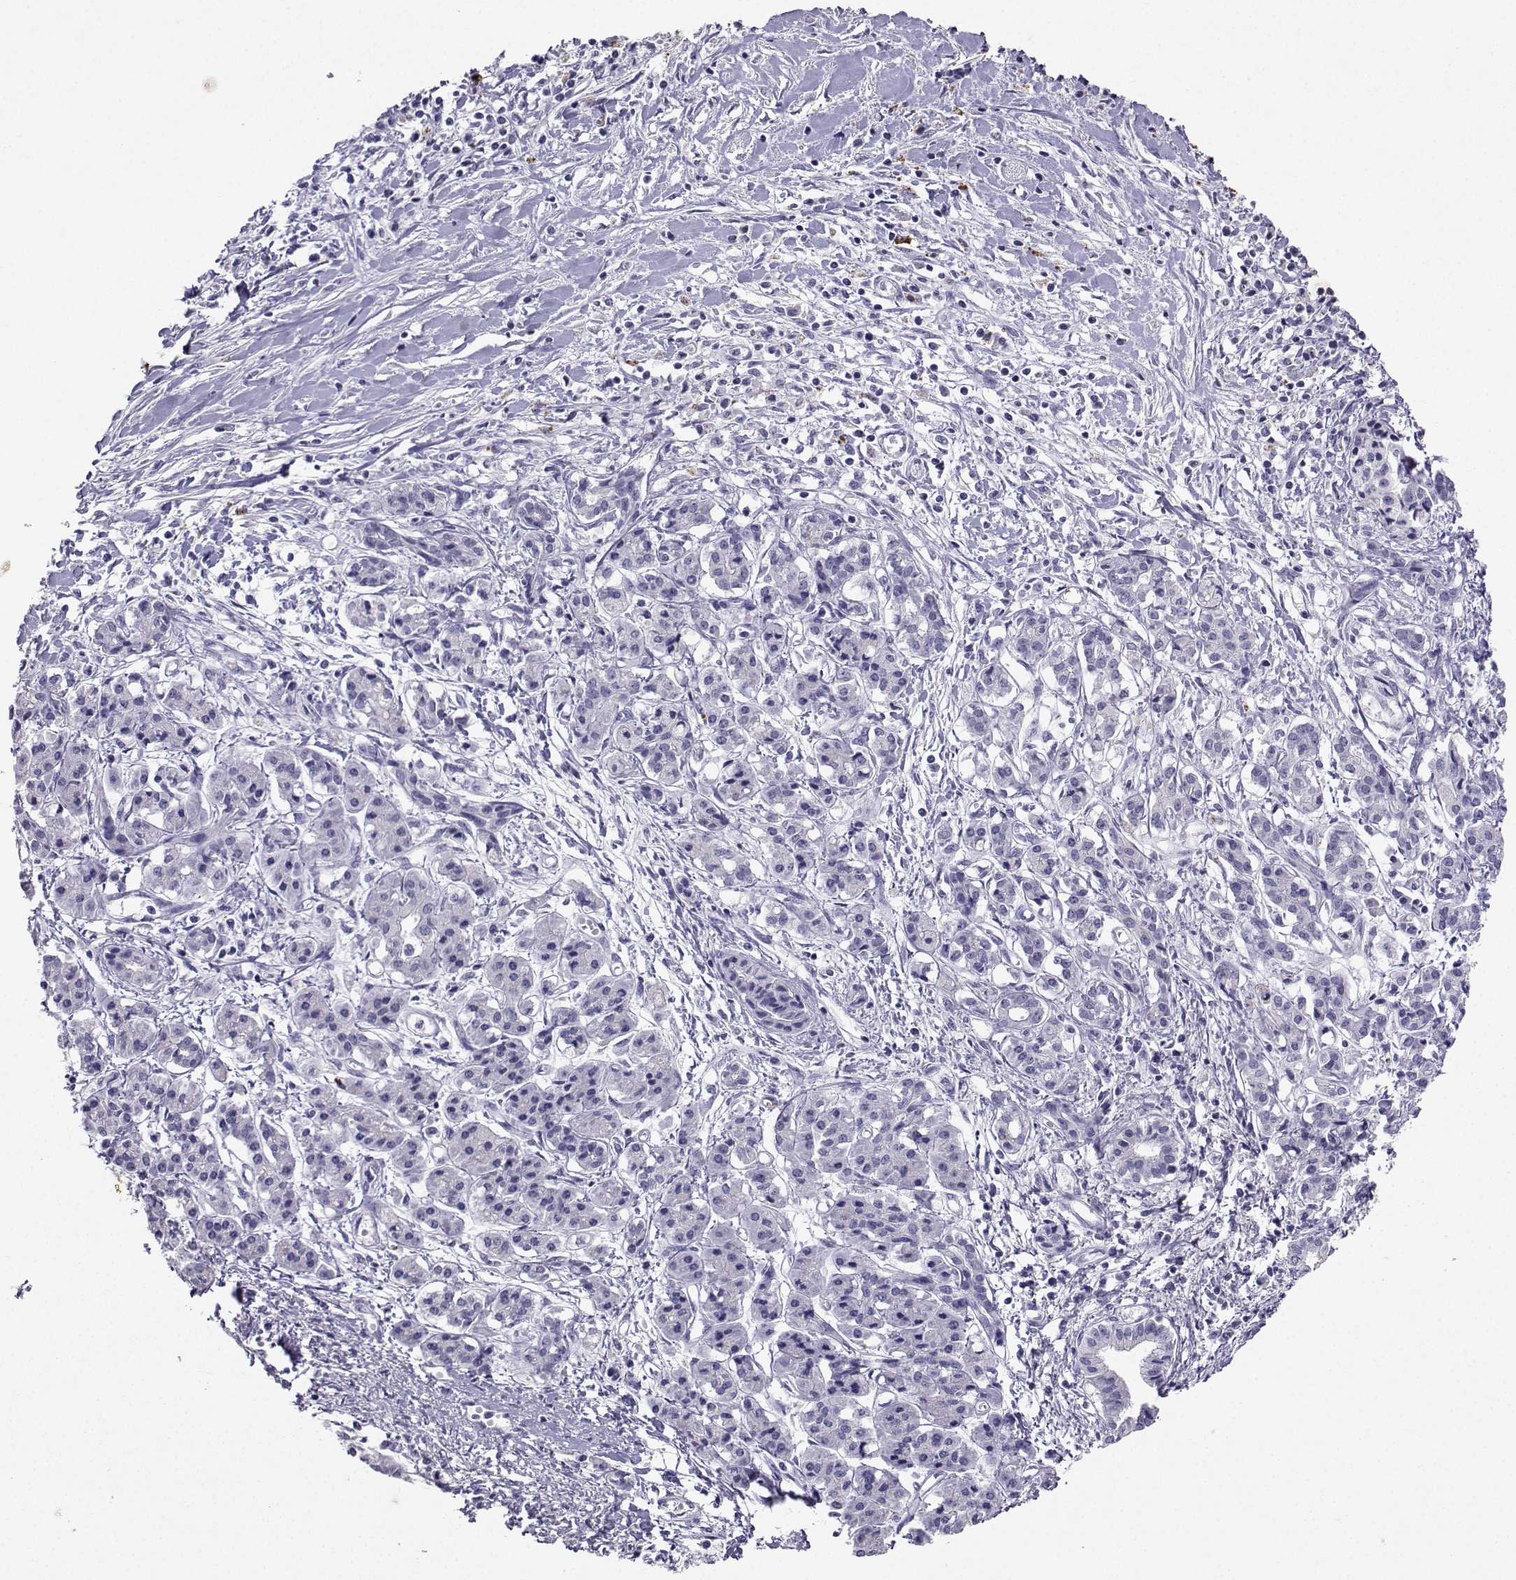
{"staining": {"intensity": "negative", "quantity": "none", "location": "none"}, "tissue": "pancreatic cancer", "cell_type": "Tumor cells", "image_type": "cancer", "snomed": [{"axis": "morphology", "description": "Adenocarcinoma, NOS"}, {"axis": "topography", "description": "Pancreas"}], "caption": "The micrograph exhibits no staining of tumor cells in pancreatic adenocarcinoma.", "gene": "GRIK4", "patient": {"sex": "male", "age": 48}}